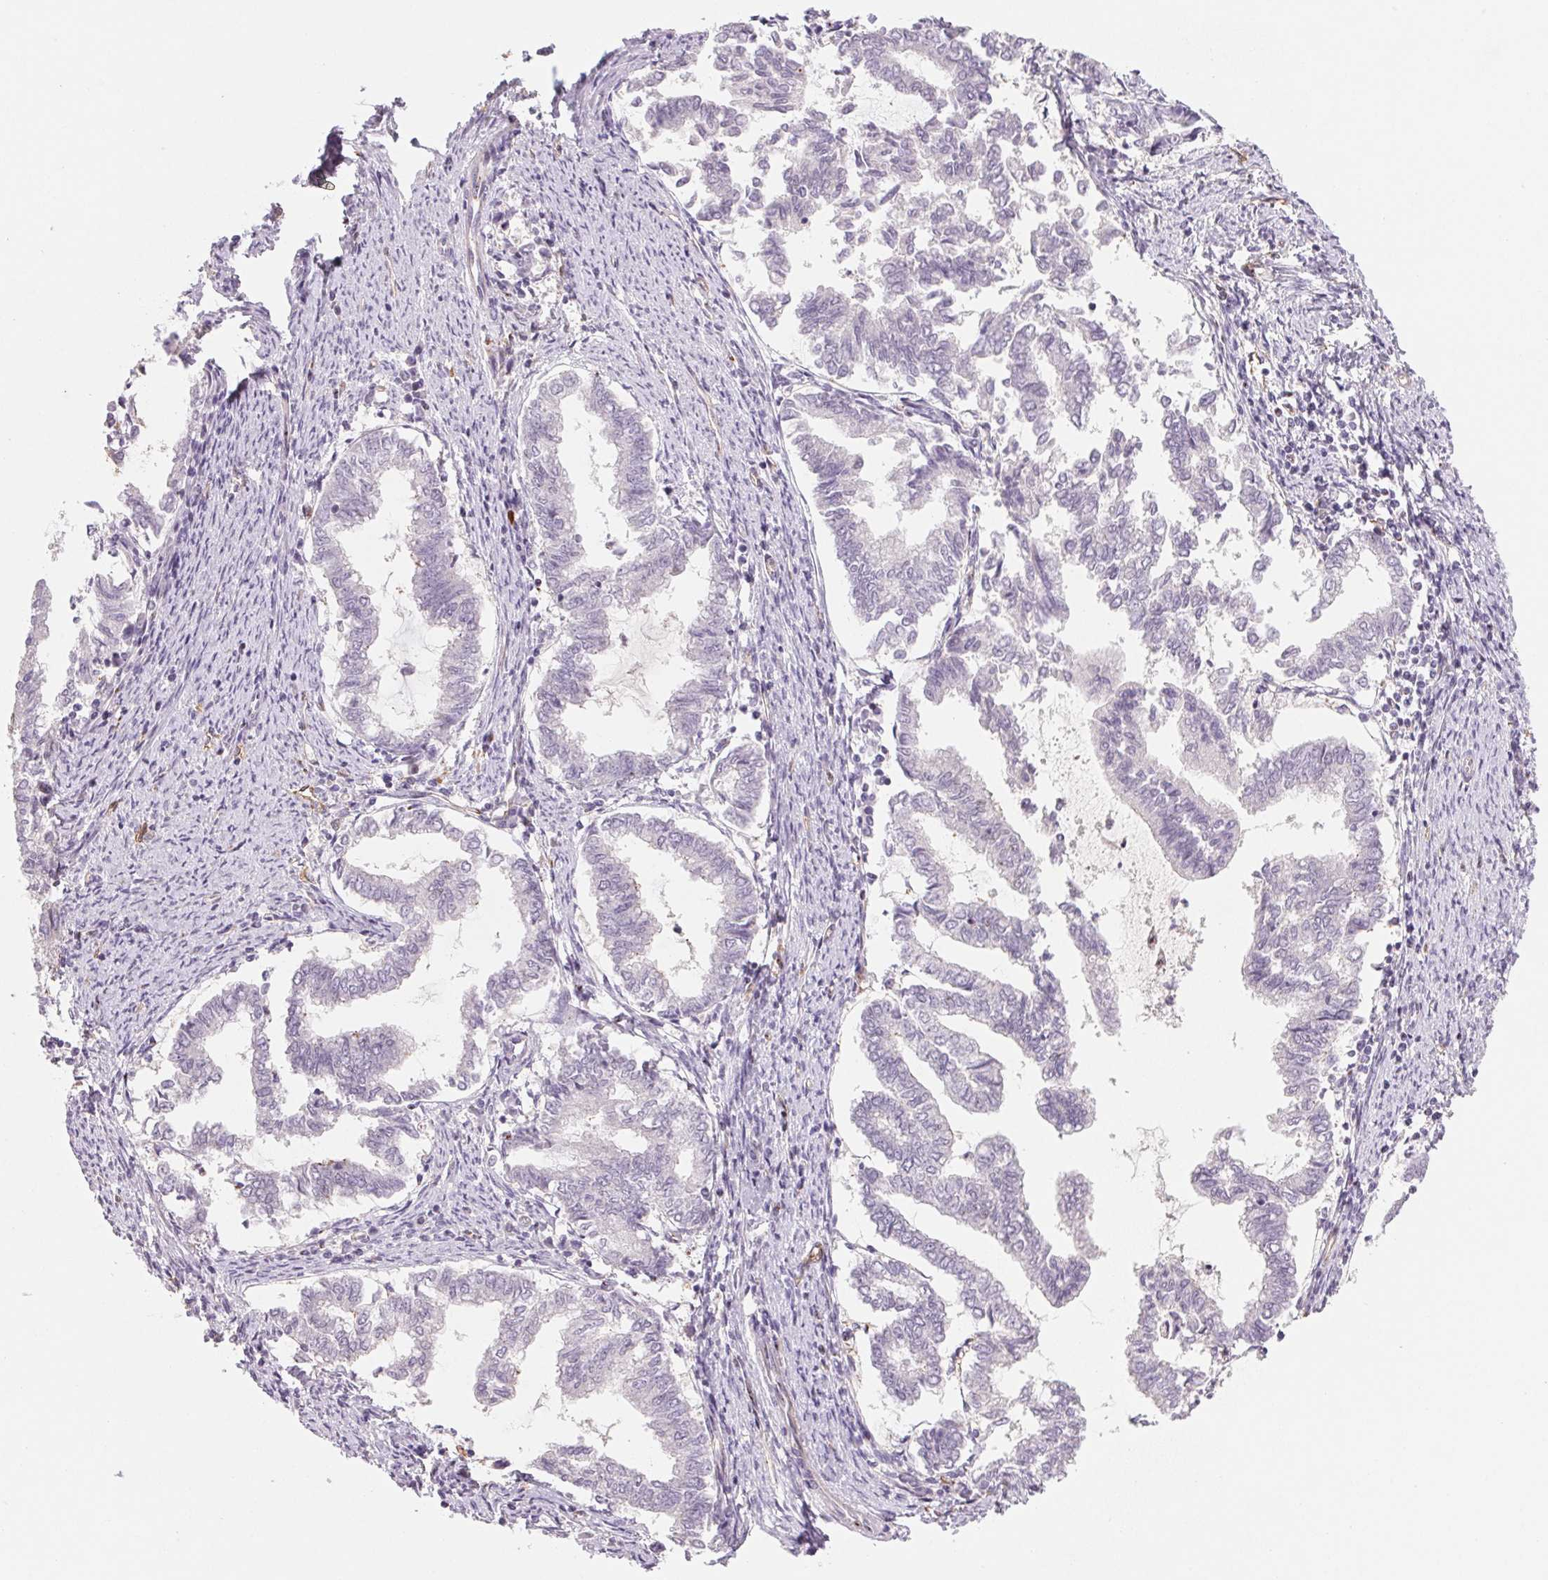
{"staining": {"intensity": "negative", "quantity": "none", "location": "none"}, "tissue": "endometrial cancer", "cell_type": "Tumor cells", "image_type": "cancer", "snomed": [{"axis": "morphology", "description": "Adenocarcinoma, NOS"}, {"axis": "topography", "description": "Endometrium"}], "caption": "Tumor cells show no significant positivity in endometrial adenocarcinoma.", "gene": "ANKRD13B", "patient": {"sex": "female", "age": 79}}